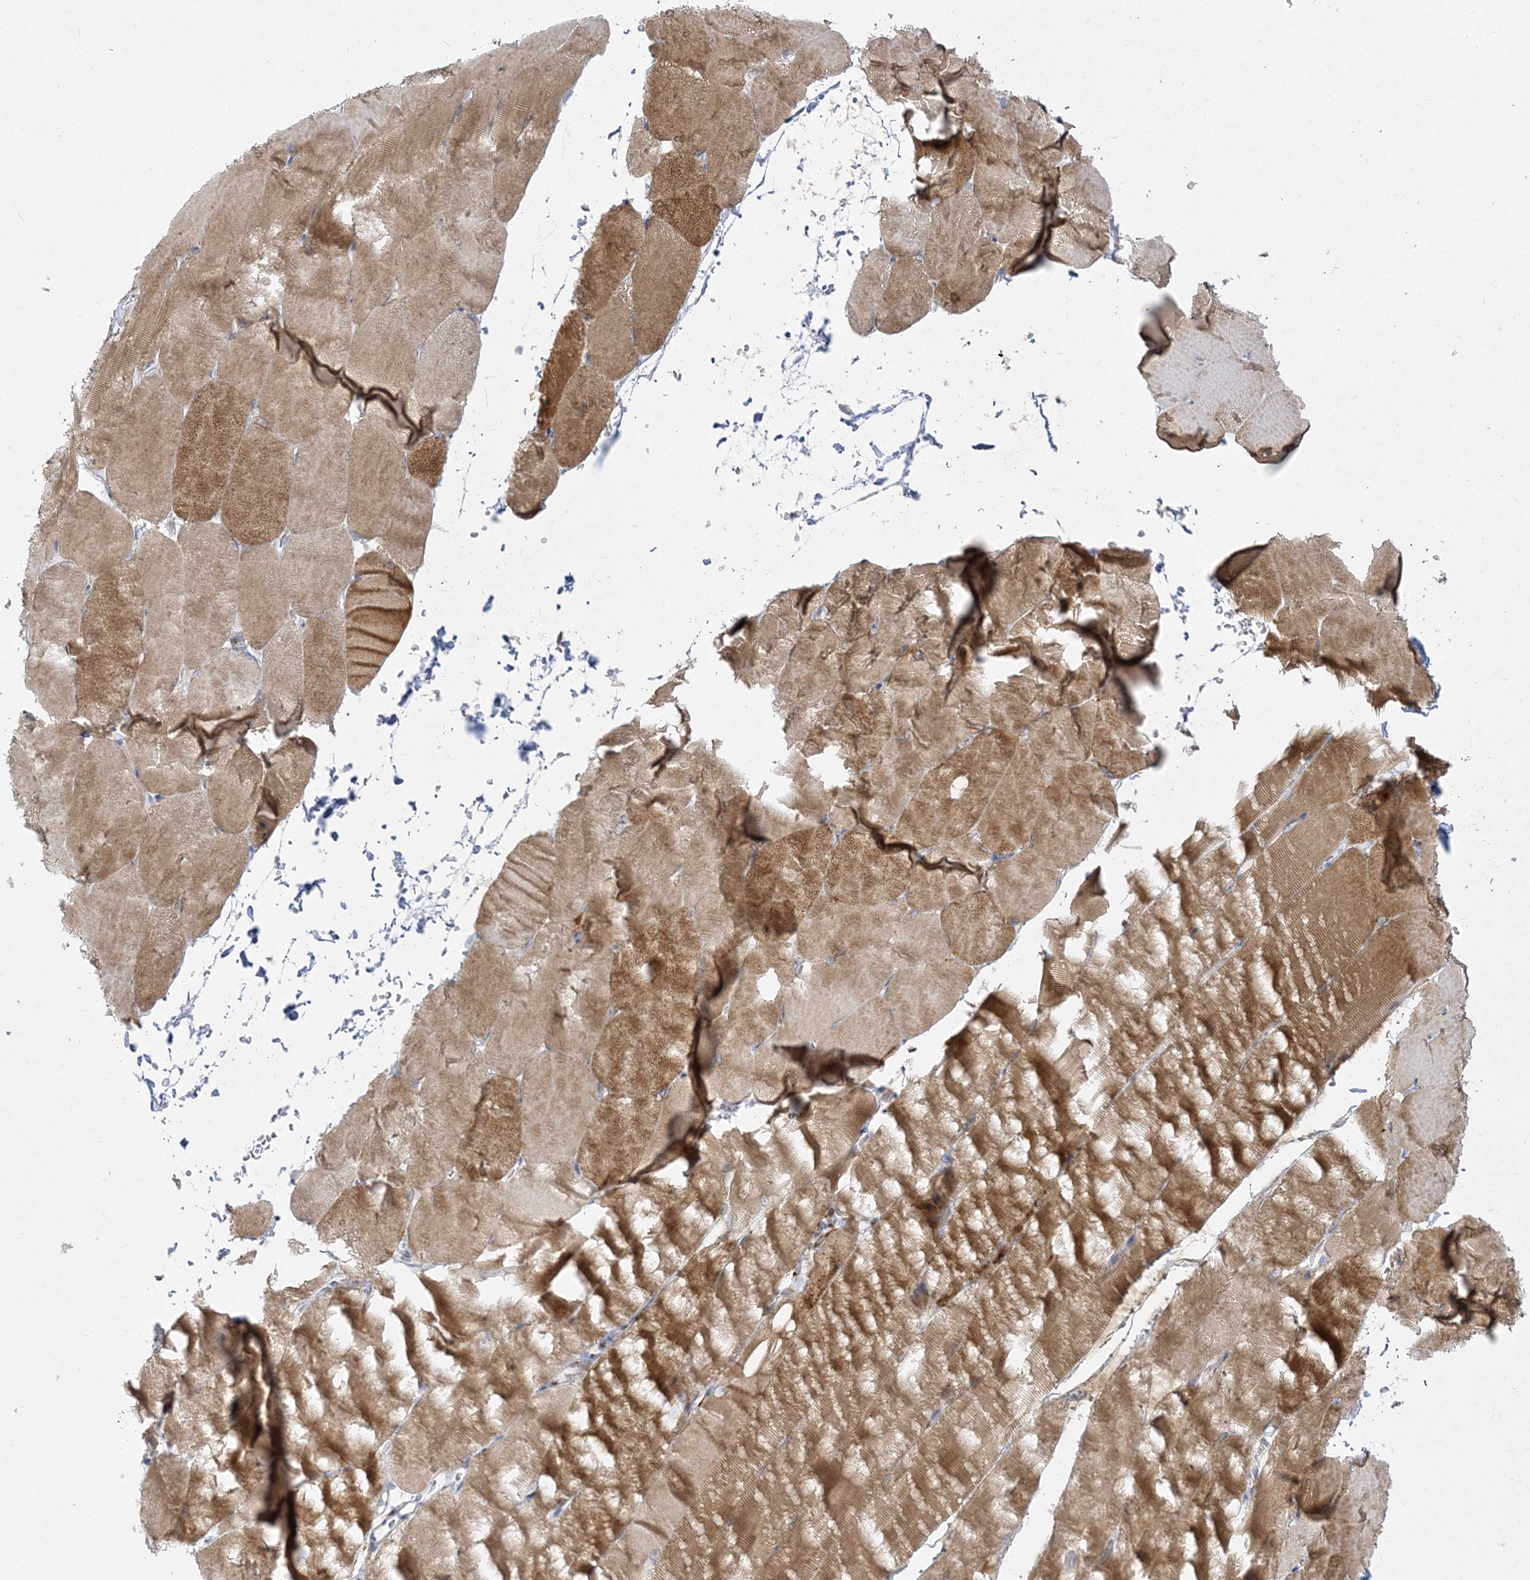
{"staining": {"intensity": "moderate", "quantity": ">75%", "location": "cytoplasmic/membranous"}, "tissue": "skeletal muscle", "cell_type": "Myocytes", "image_type": "normal", "snomed": [{"axis": "morphology", "description": "Normal tissue, NOS"}, {"axis": "topography", "description": "Skeletal muscle"}, {"axis": "topography", "description": "Parathyroid gland"}], "caption": "A micrograph showing moderate cytoplasmic/membranous staining in approximately >75% of myocytes in unremarkable skeletal muscle, as visualized by brown immunohistochemical staining.", "gene": "GPAT2", "patient": {"sex": "female", "age": 37}}